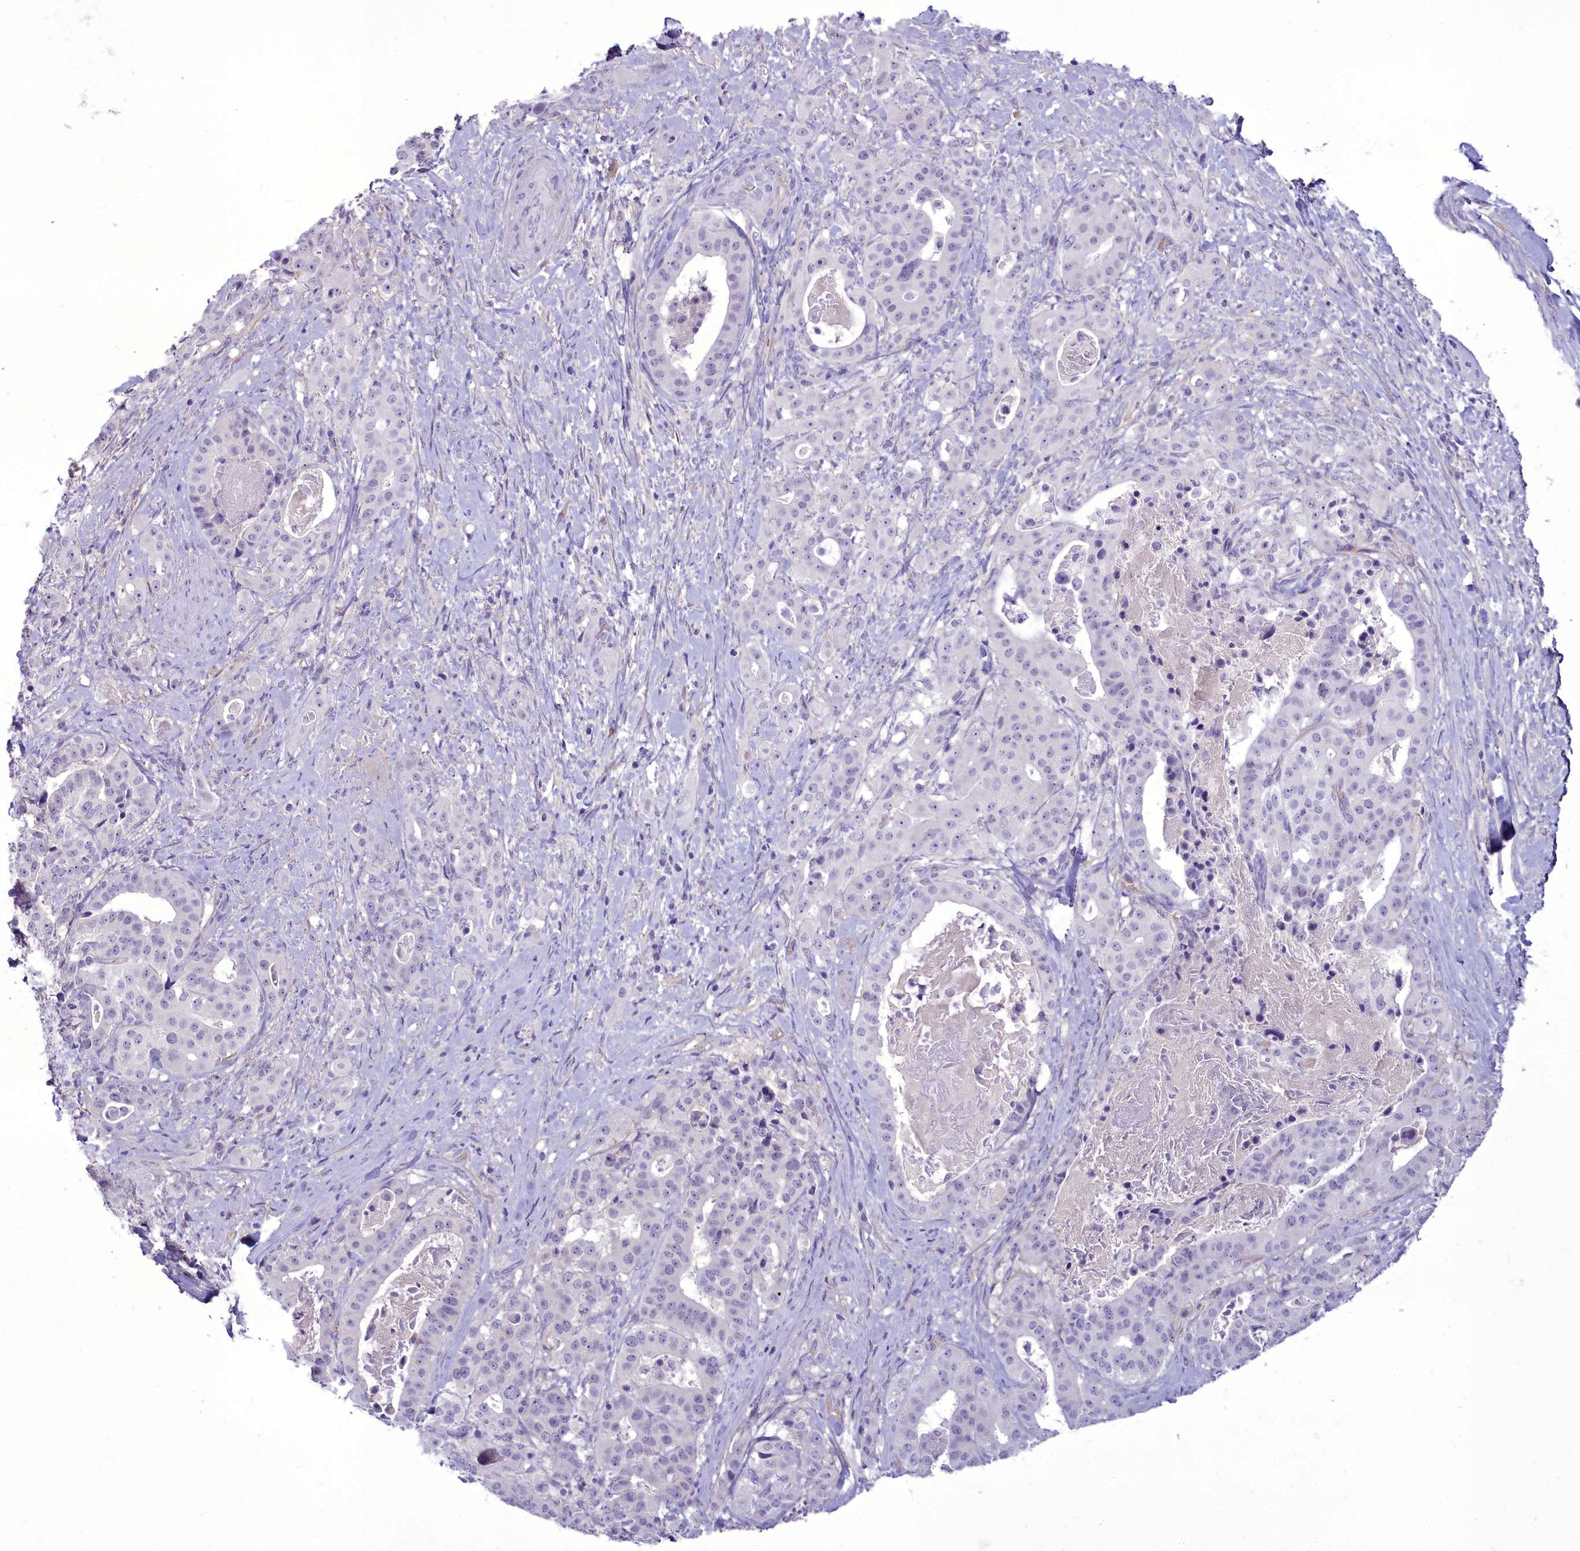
{"staining": {"intensity": "negative", "quantity": "none", "location": "none"}, "tissue": "stomach cancer", "cell_type": "Tumor cells", "image_type": "cancer", "snomed": [{"axis": "morphology", "description": "Adenocarcinoma, NOS"}, {"axis": "topography", "description": "Stomach"}], "caption": "Human stomach adenocarcinoma stained for a protein using immunohistochemistry (IHC) displays no expression in tumor cells.", "gene": "OSTN", "patient": {"sex": "male", "age": 48}}